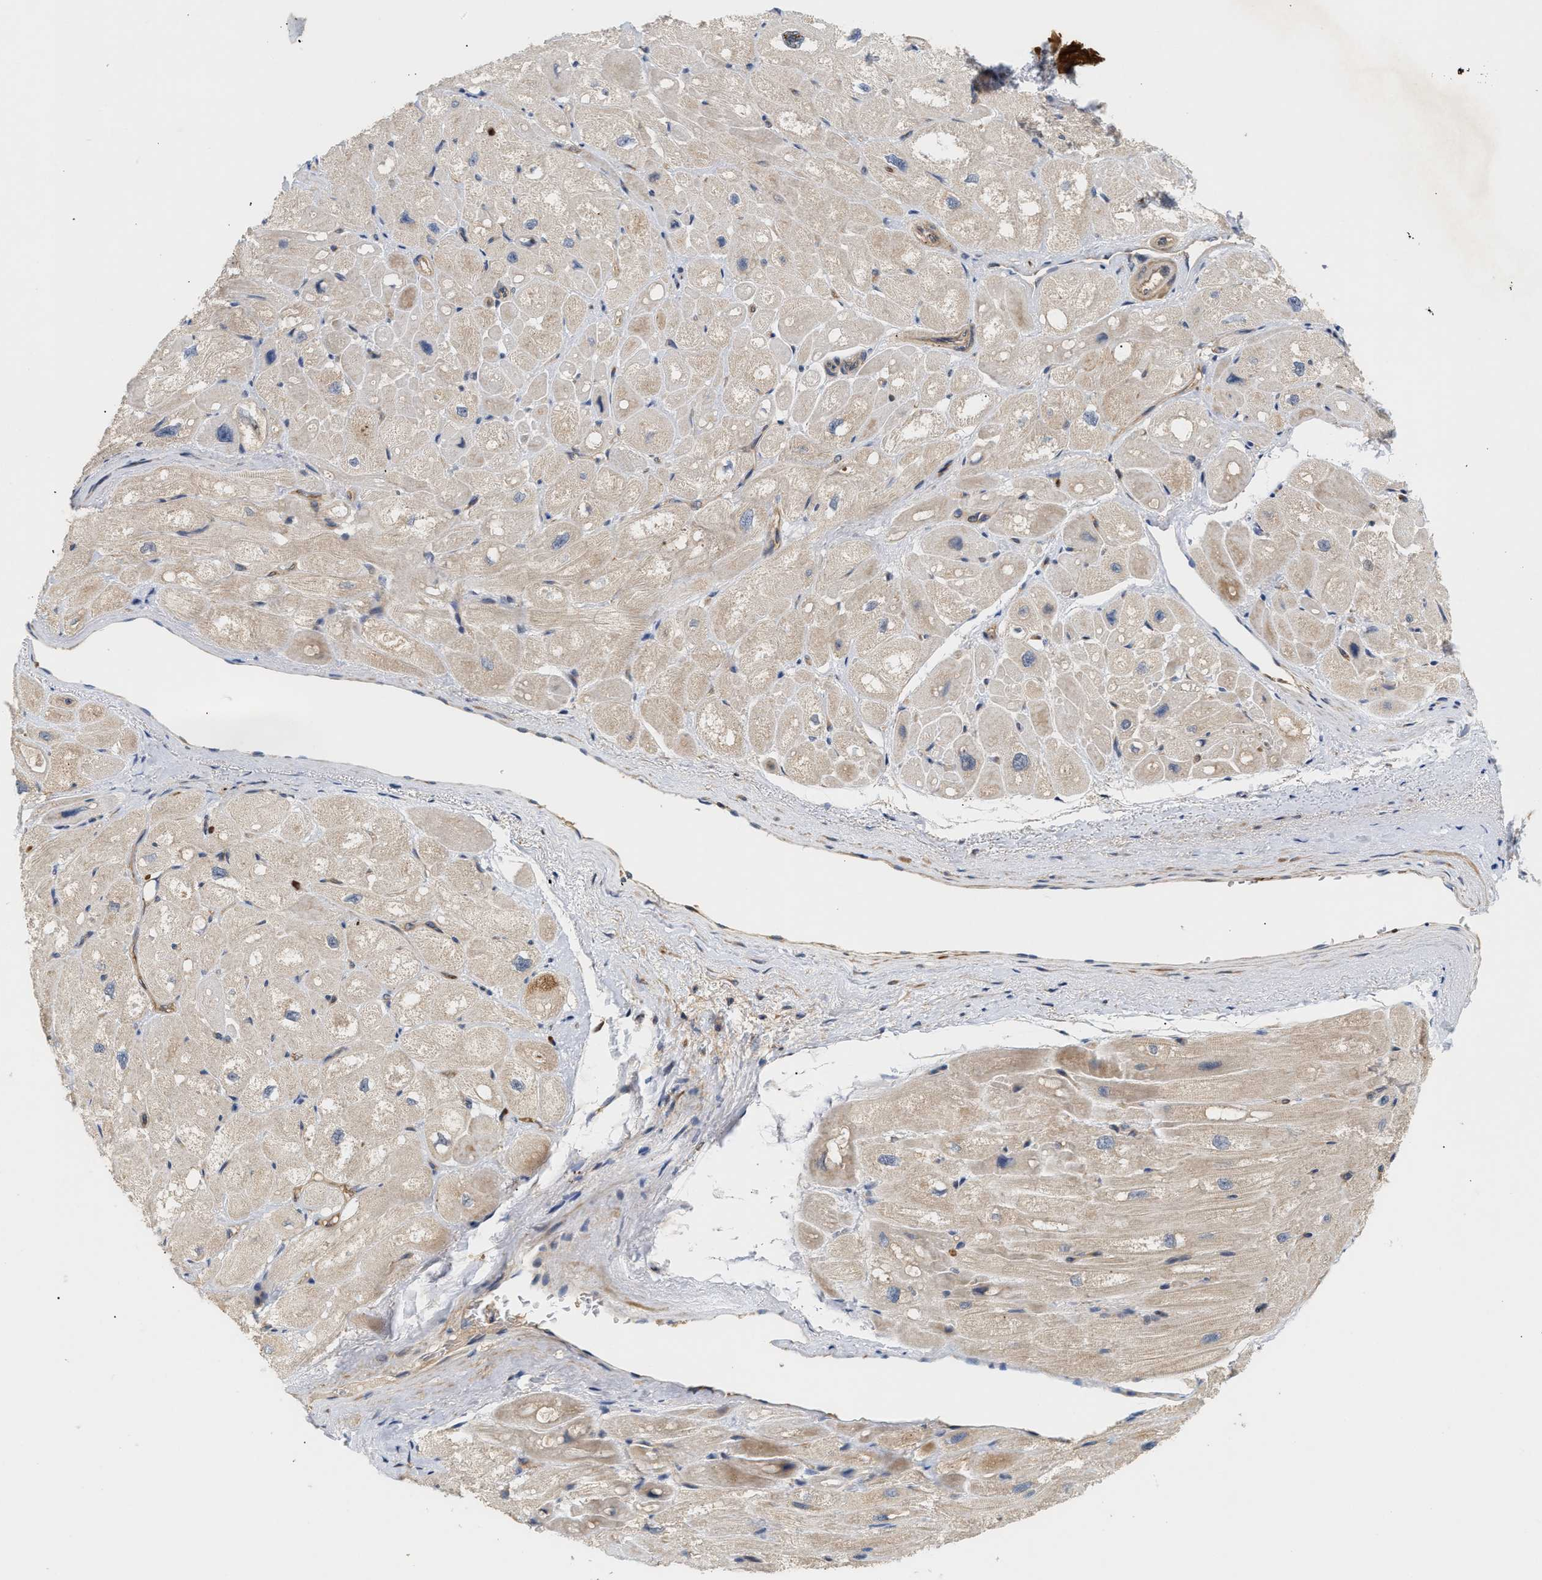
{"staining": {"intensity": "weak", "quantity": "<25%", "location": "cytoplasmic/membranous"}, "tissue": "heart muscle", "cell_type": "Cardiomyocytes", "image_type": "normal", "snomed": [{"axis": "morphology", "description": "Normal tissue, NOS"}, {"axis": "topography", "description": "Heart"}], "caption": "This is an immunohistochemistry image of unremarkable heart muscle. There is no expression in cardiomyocytes.", "gene": "PLCD1", "patient": {"sex": "male", "age": 49}}